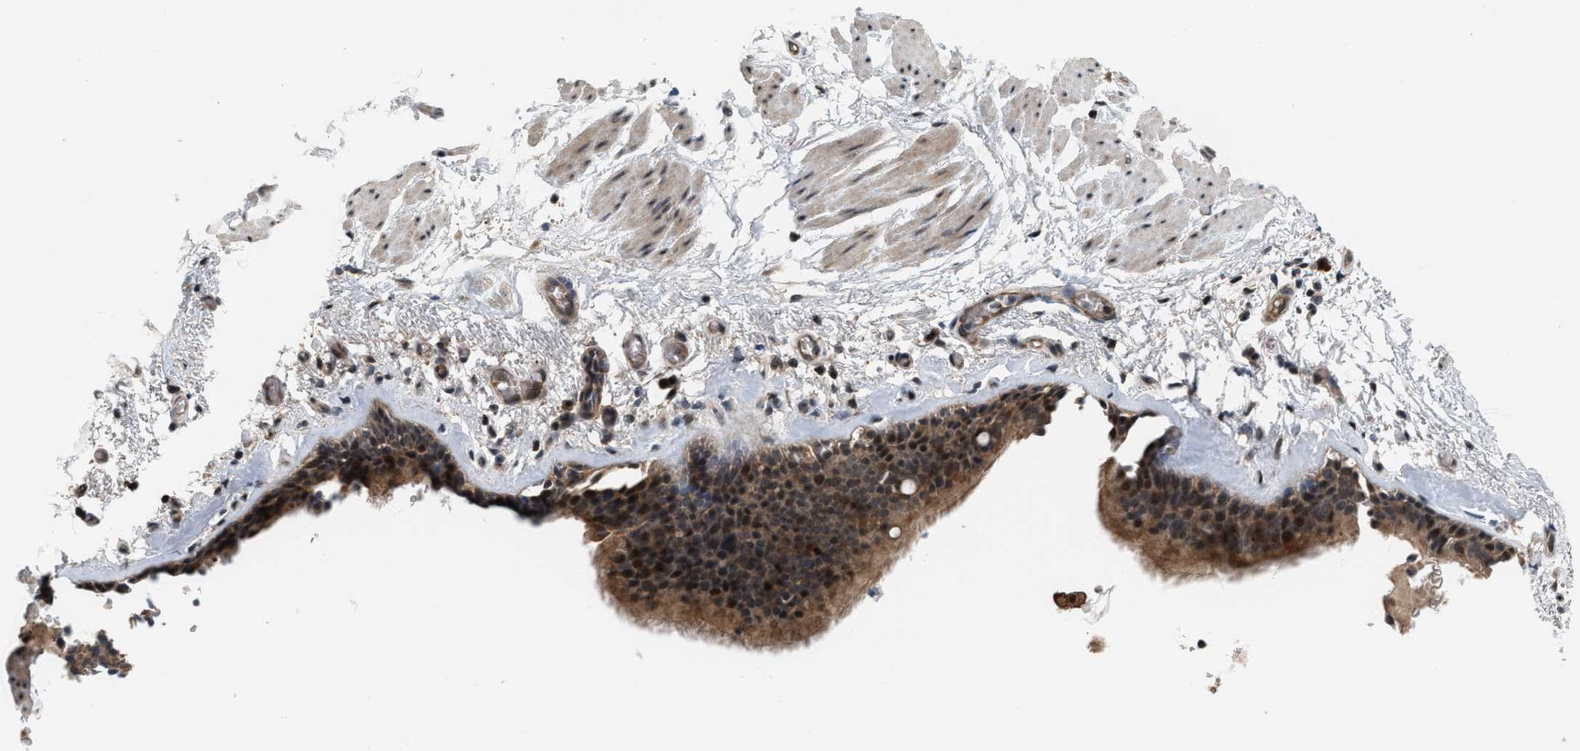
{"staining": {"intensity": "strong", "quantity": ">75%", "location": "cytoplasmic/membranous,nuclear"}, "tissue": "bronchus", "cell_type": "Respiratory epithelial cells", "image_type": "normal", "snomed": [{"axis": "morphology", "description": "Normal tissue, NOS"}, {"axis": "topography", "description": "Cartilage tissue"}], "caption": "Immunohistochemistry (IHC) micrograph of unremarkable bronchus stained for a protein (brown), which exhibits high levels of strong cytoplasmic/membranous,nuclear staining in approximately >75% of respiratory epithelial cells.", "gene": "RFFL", "patient": {"sex": "female", "age": 63}}